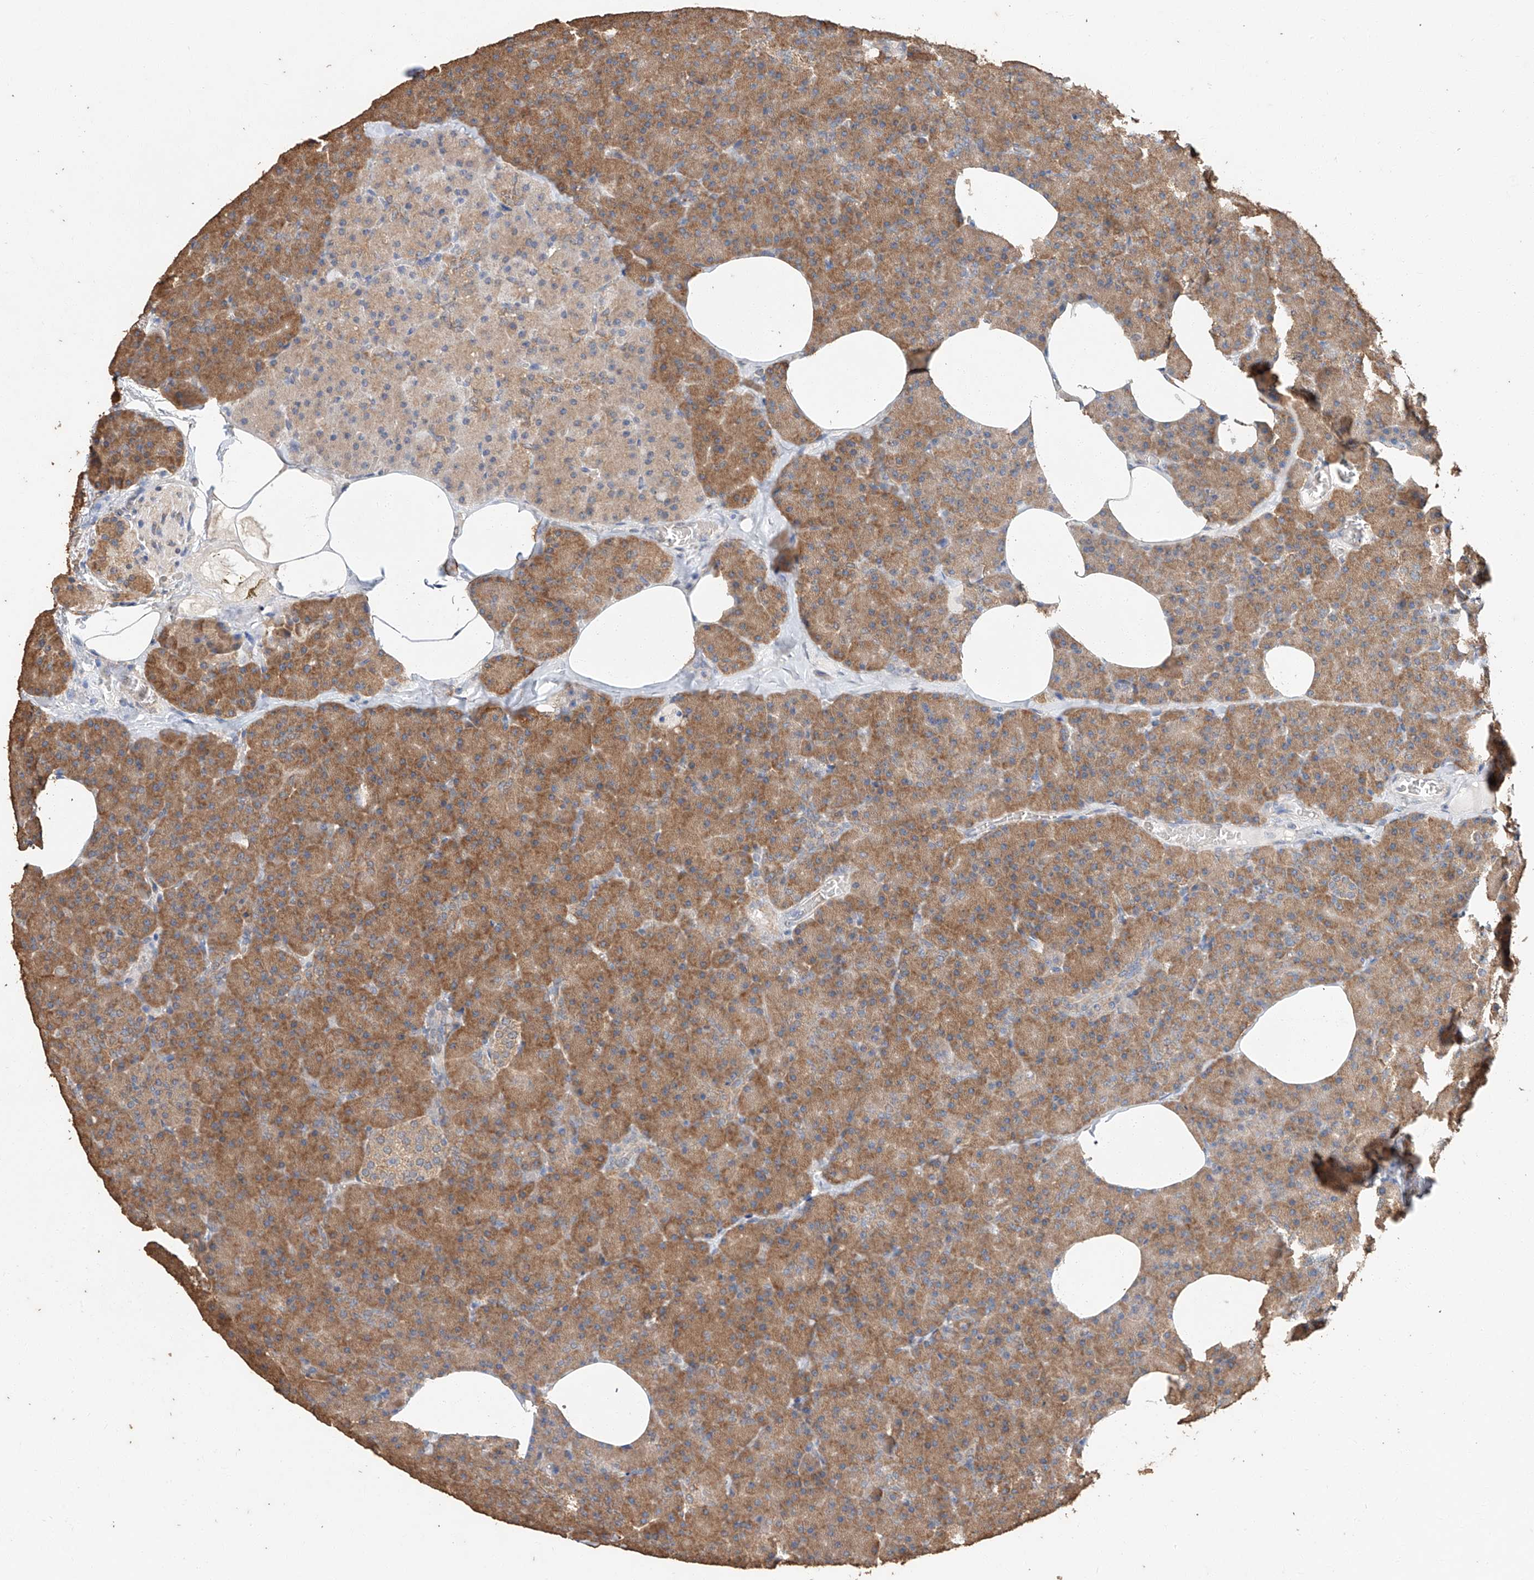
{"staining": {"intensity": "moderate", "quantity": ">75%", "location": "cytoplasmic/membranous"}, "tissue": "pancreas", "cell_type": "Exocrine glandular cells", "image_type": "normal", "snomed": [{"axis": "morphology", "description": "Normal tissue, NOS"}, {"axis": "morphology", "description": "Carcinoid, malignant, NOS"}, {"axis": "topography", "description": "Pancreas"}], "caption": "Protein staining shows moderate cytoplasmic/membranous staining in approximately >75% of exocrine glandular cells in unremarkable pancreas.", "gene": "CERS4", "patient": {"sex": "female", "age": 35}}